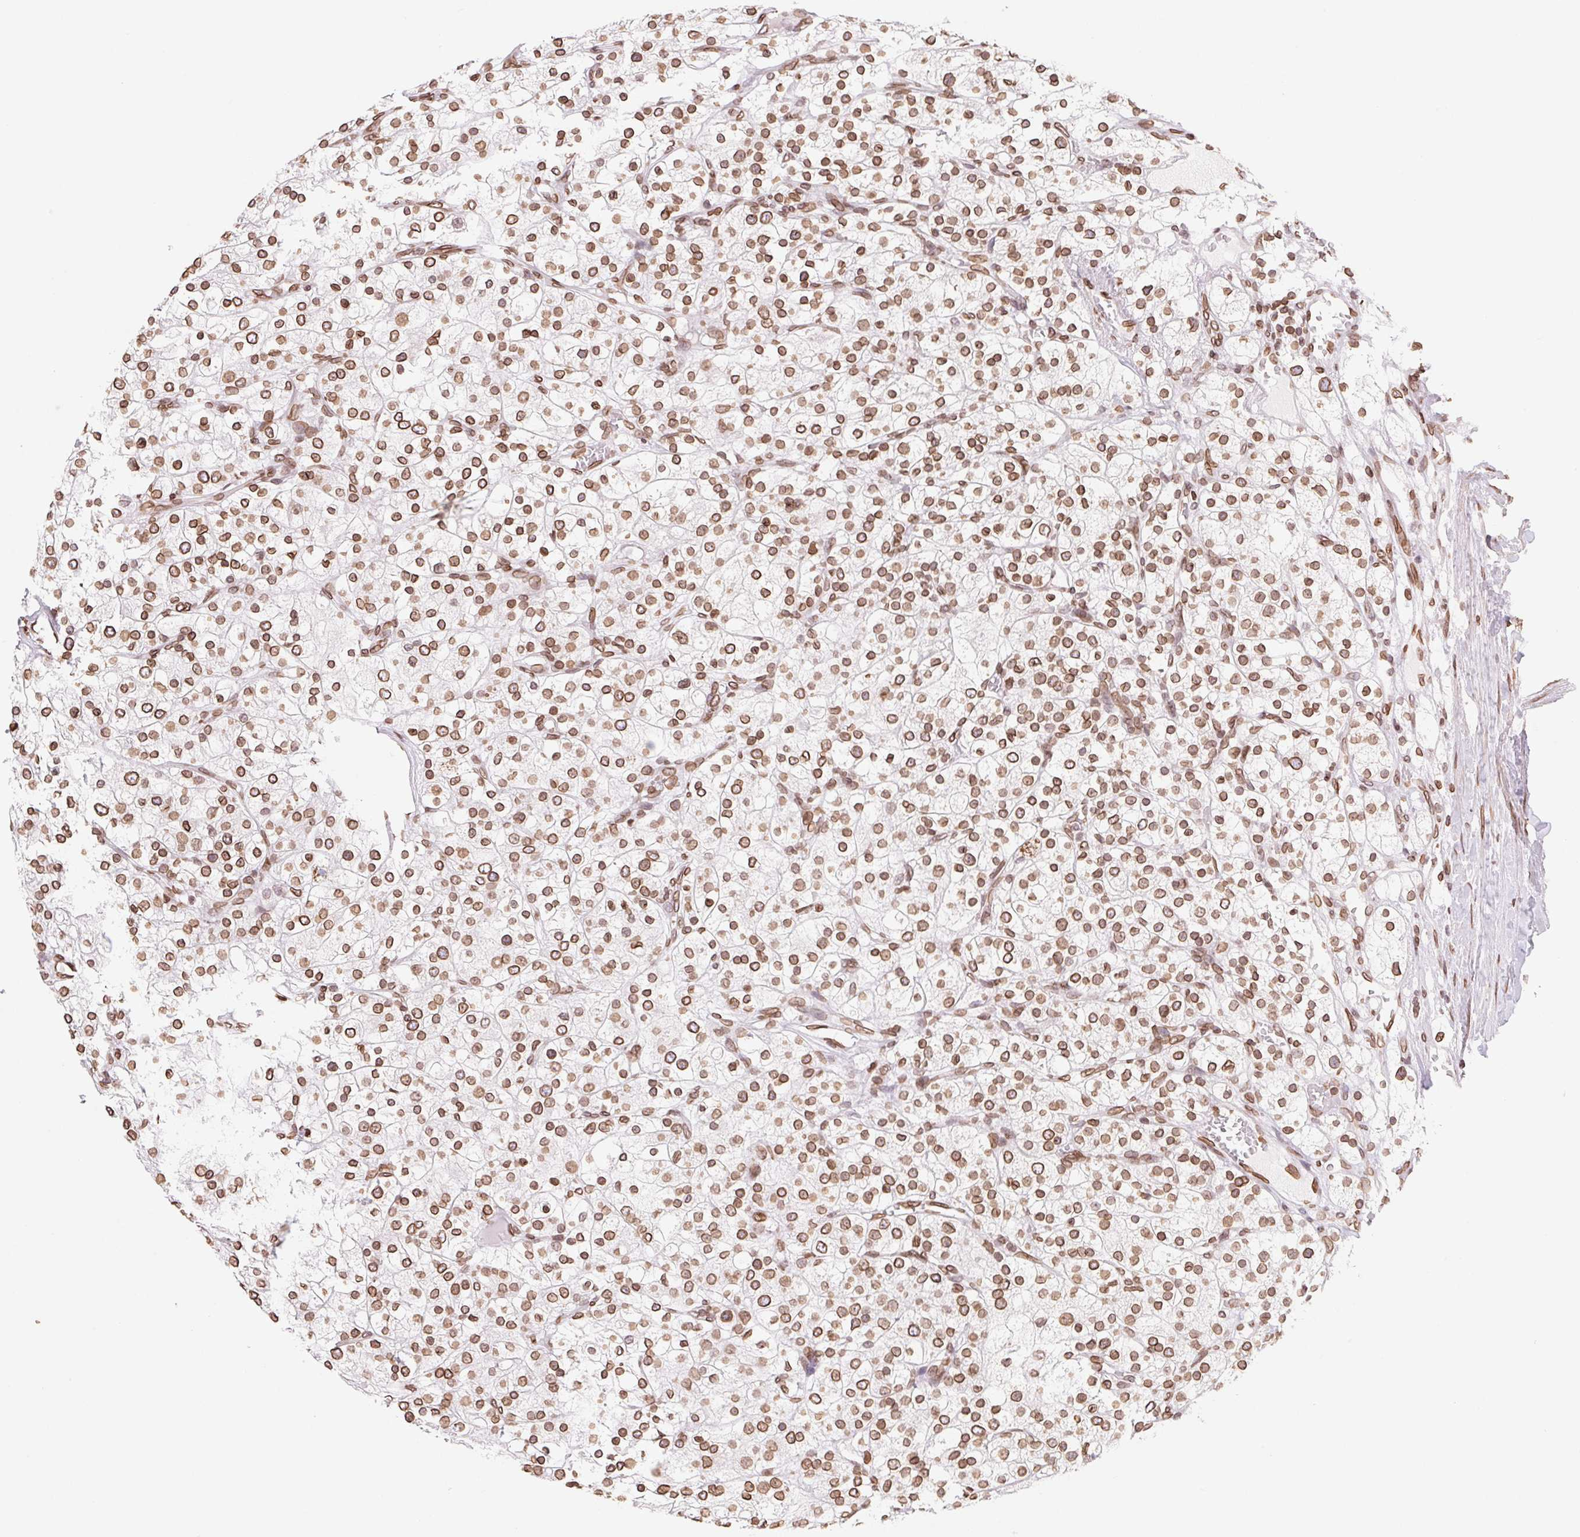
{"staining": {"intensity": "strong", "quantity": ">75%", "location": "cytoplasmic/membranous,nuclear"}, "tissue": "renal cancer", "cell_type": "Tumor cells", "image_type": "cancer", "snomed": [{"axis": "morphology", "description": "Adenocarcinoma, NOS"}, {"axis": "topography", "description": "Kidney"}], "caption": "Tumor cells display strong cytoplasmic/membranous and nuclear positivity in approximately >75% of cells in renal cancer (adenocarcinoma).", "gene": "LMNB2", "patient": {"sex": "male", "age": 80}}